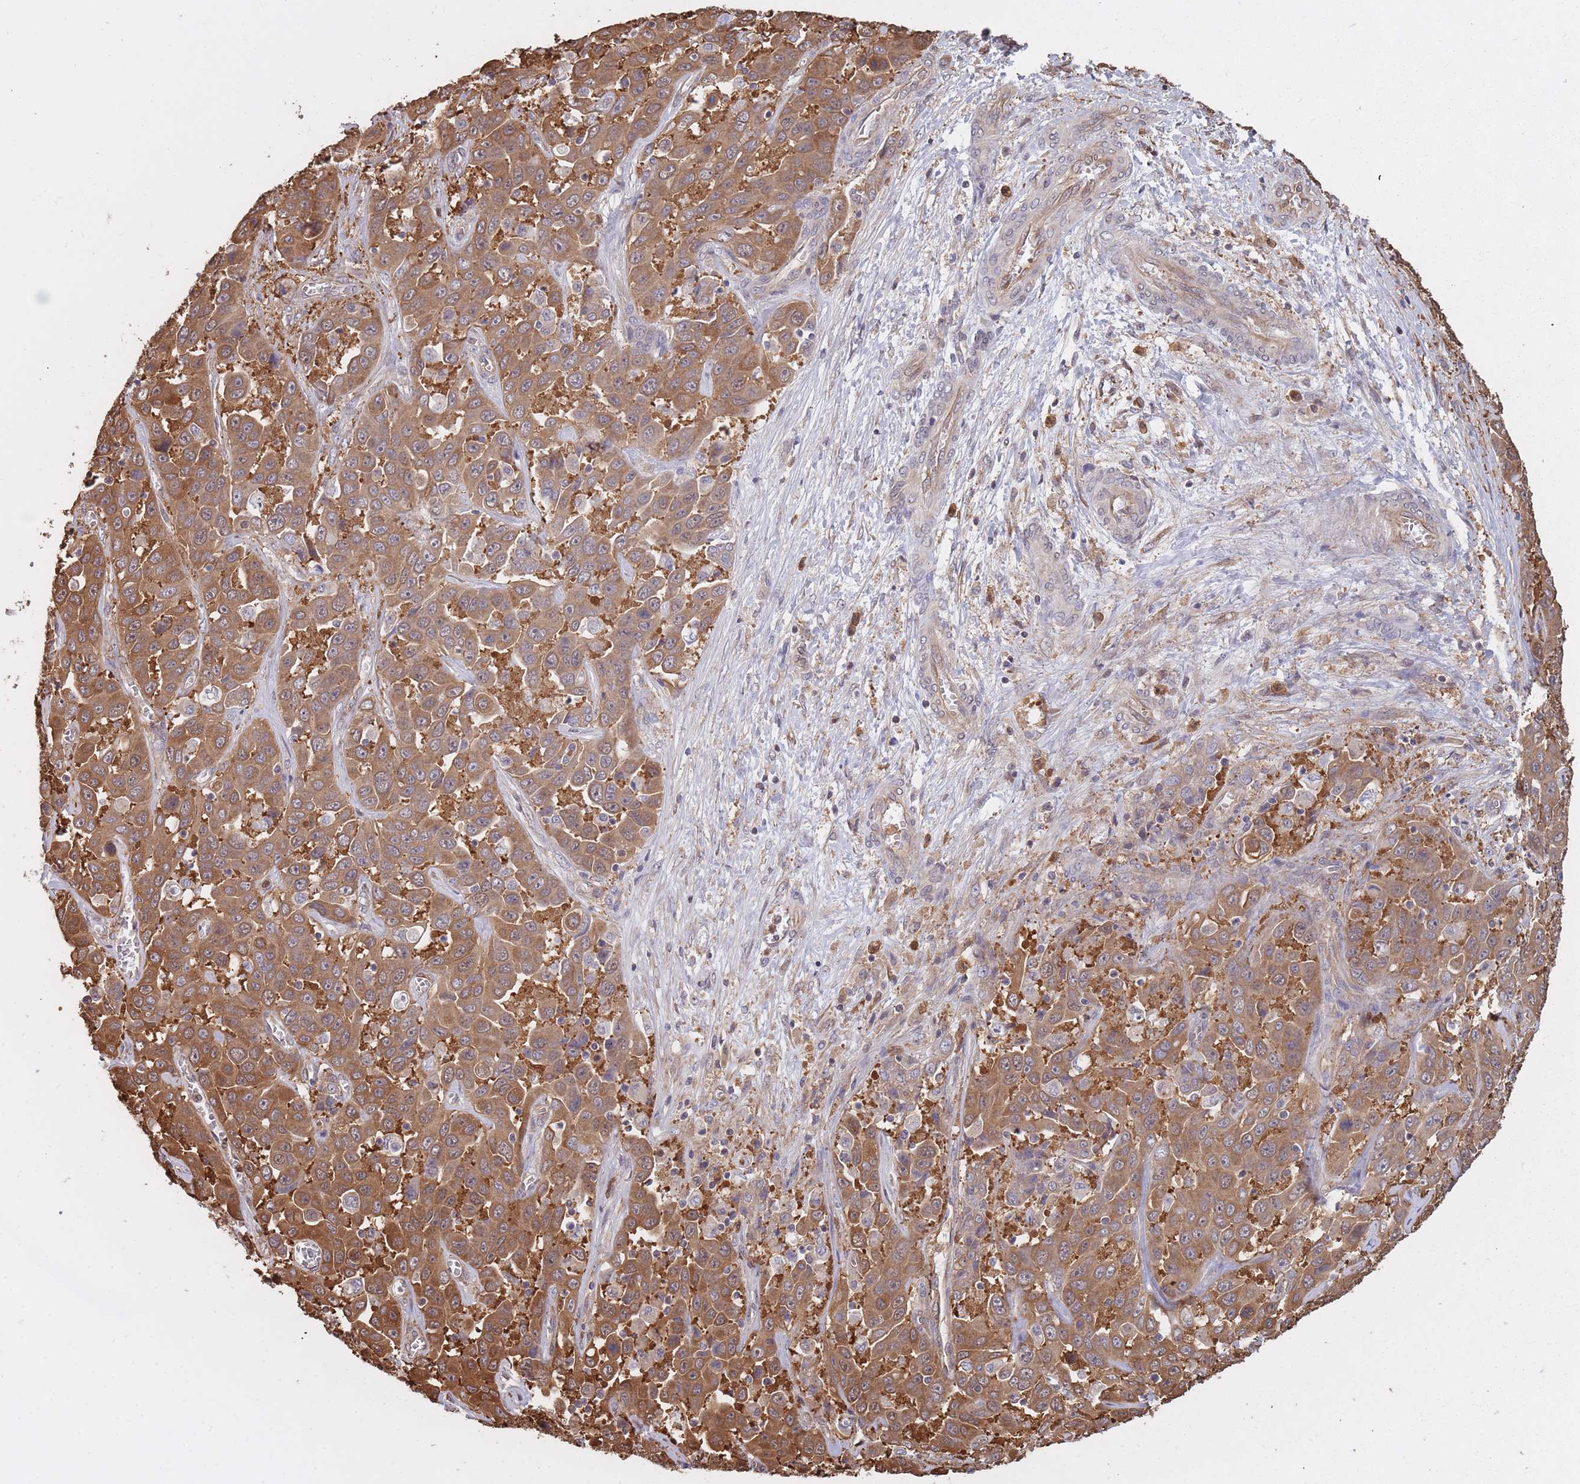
{"staining": {"intensity": "moderate", "quantity": ">75%", "location": "cytoplasmic/membranous"}, "tissue": "liver cancer", "cell_type": "Tumor cells", "image_type": "cancer", "snomed": [{"axis": "morphology", "description": "Cholangiocarcinoma"}, {"axis": "topography", "description": "Liver"}], "caption": "Protein staining by immunohistochemistry exhibits moderate cytoplasmic/membranous expression in about >75% of tumor cells in liver cholangiocarcinoma.", "gene": "ARL13B", "patient": {"sex": "female", "age": 52}}